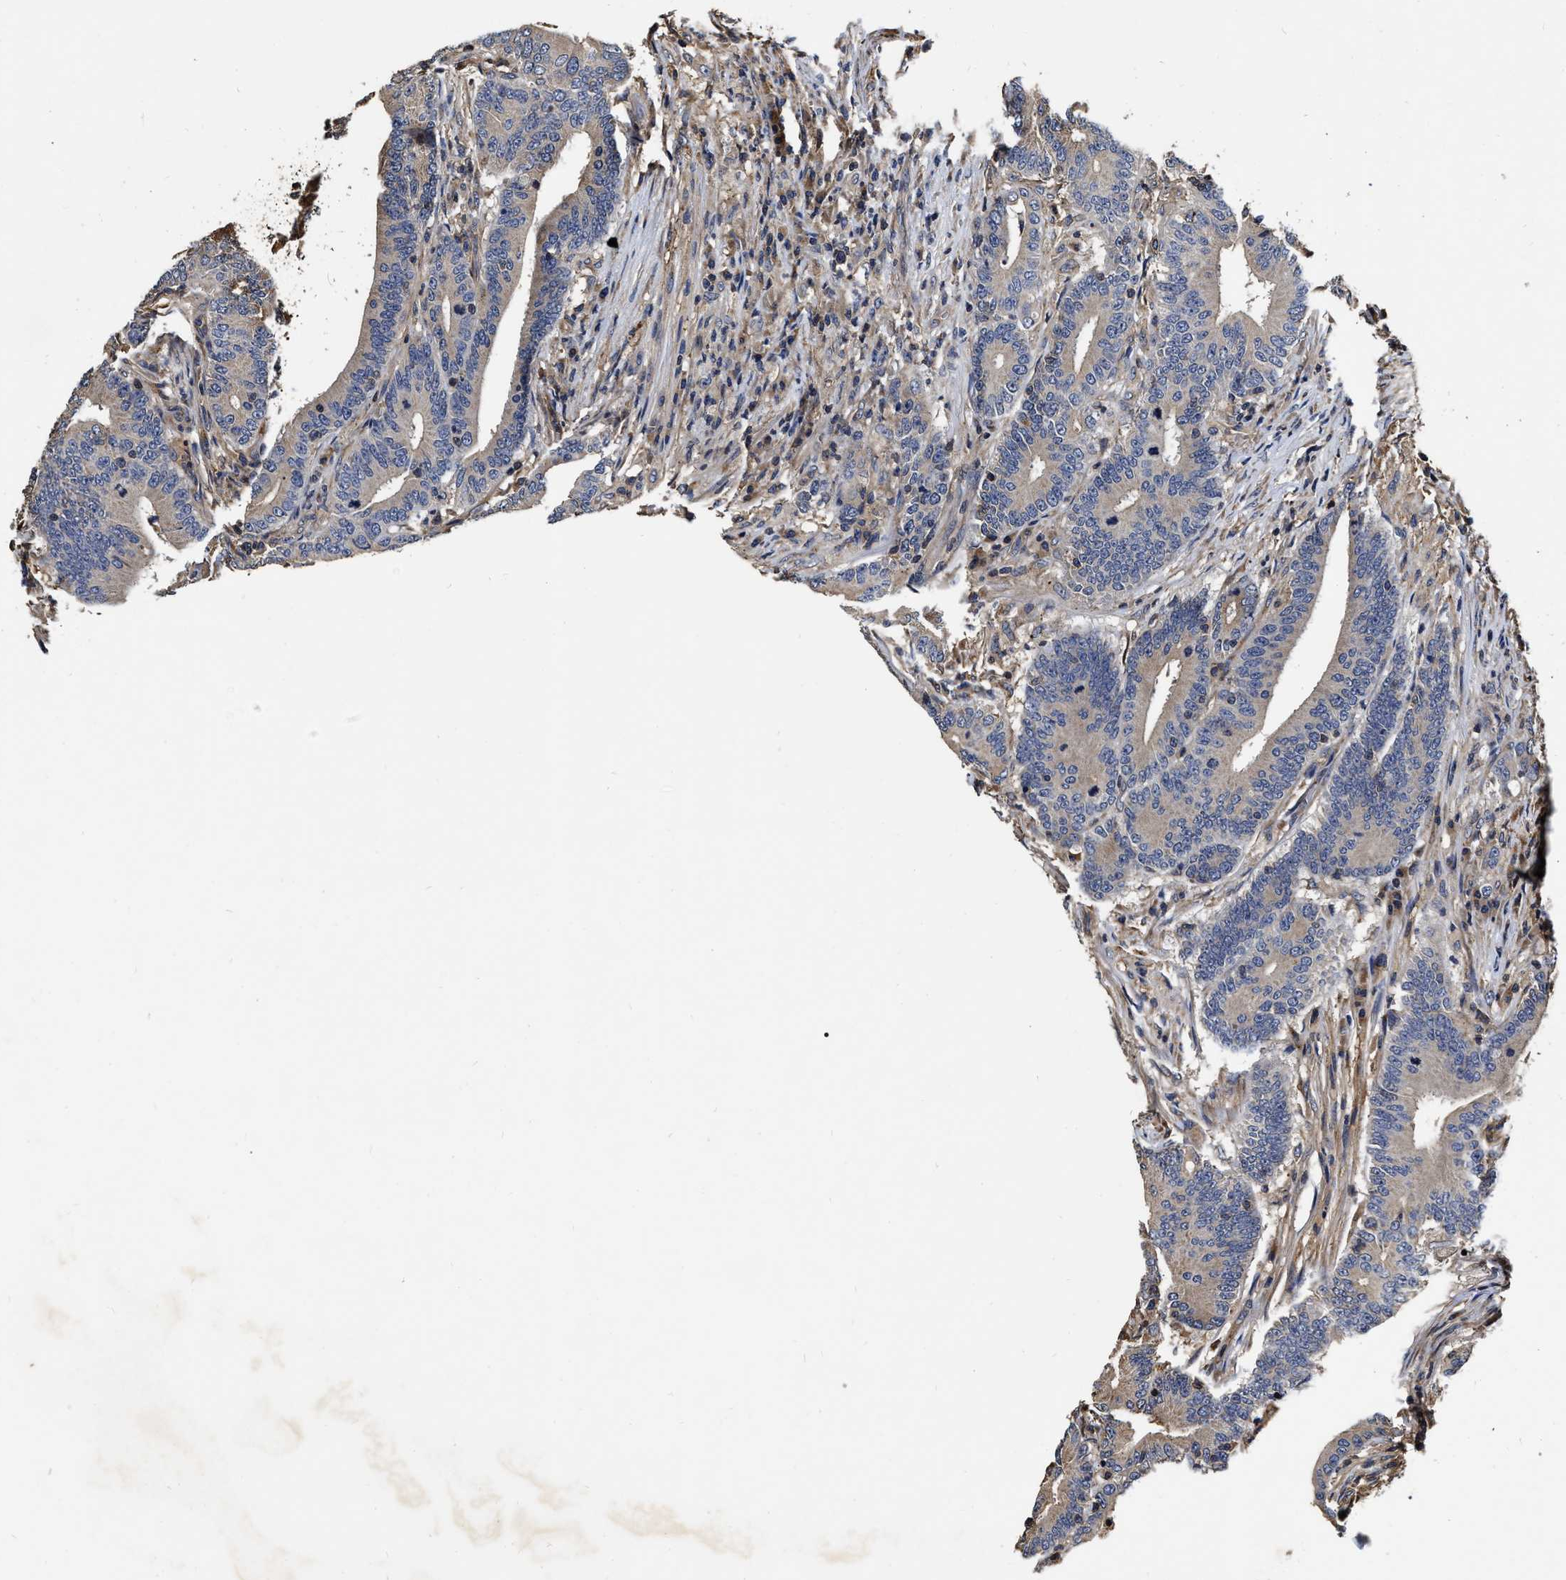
{"staining": {"intensity": "negative", "quantity": "none", "location": "none"}, "tissue": "colorectal cancer", "cell_type": "Tumor cells", "image_type": "cancer", "snomed": [{"axis": "morphology", "description": "Adenocarcinoma, NOS"}, {"axis": "topography", "description": "Colon"}], "caption": "There is no significant positivity in tumor cells of colorectal adenocarcinoma.", "gene": "ABCG8", "patient": {"sex": "female", "age": 66}}